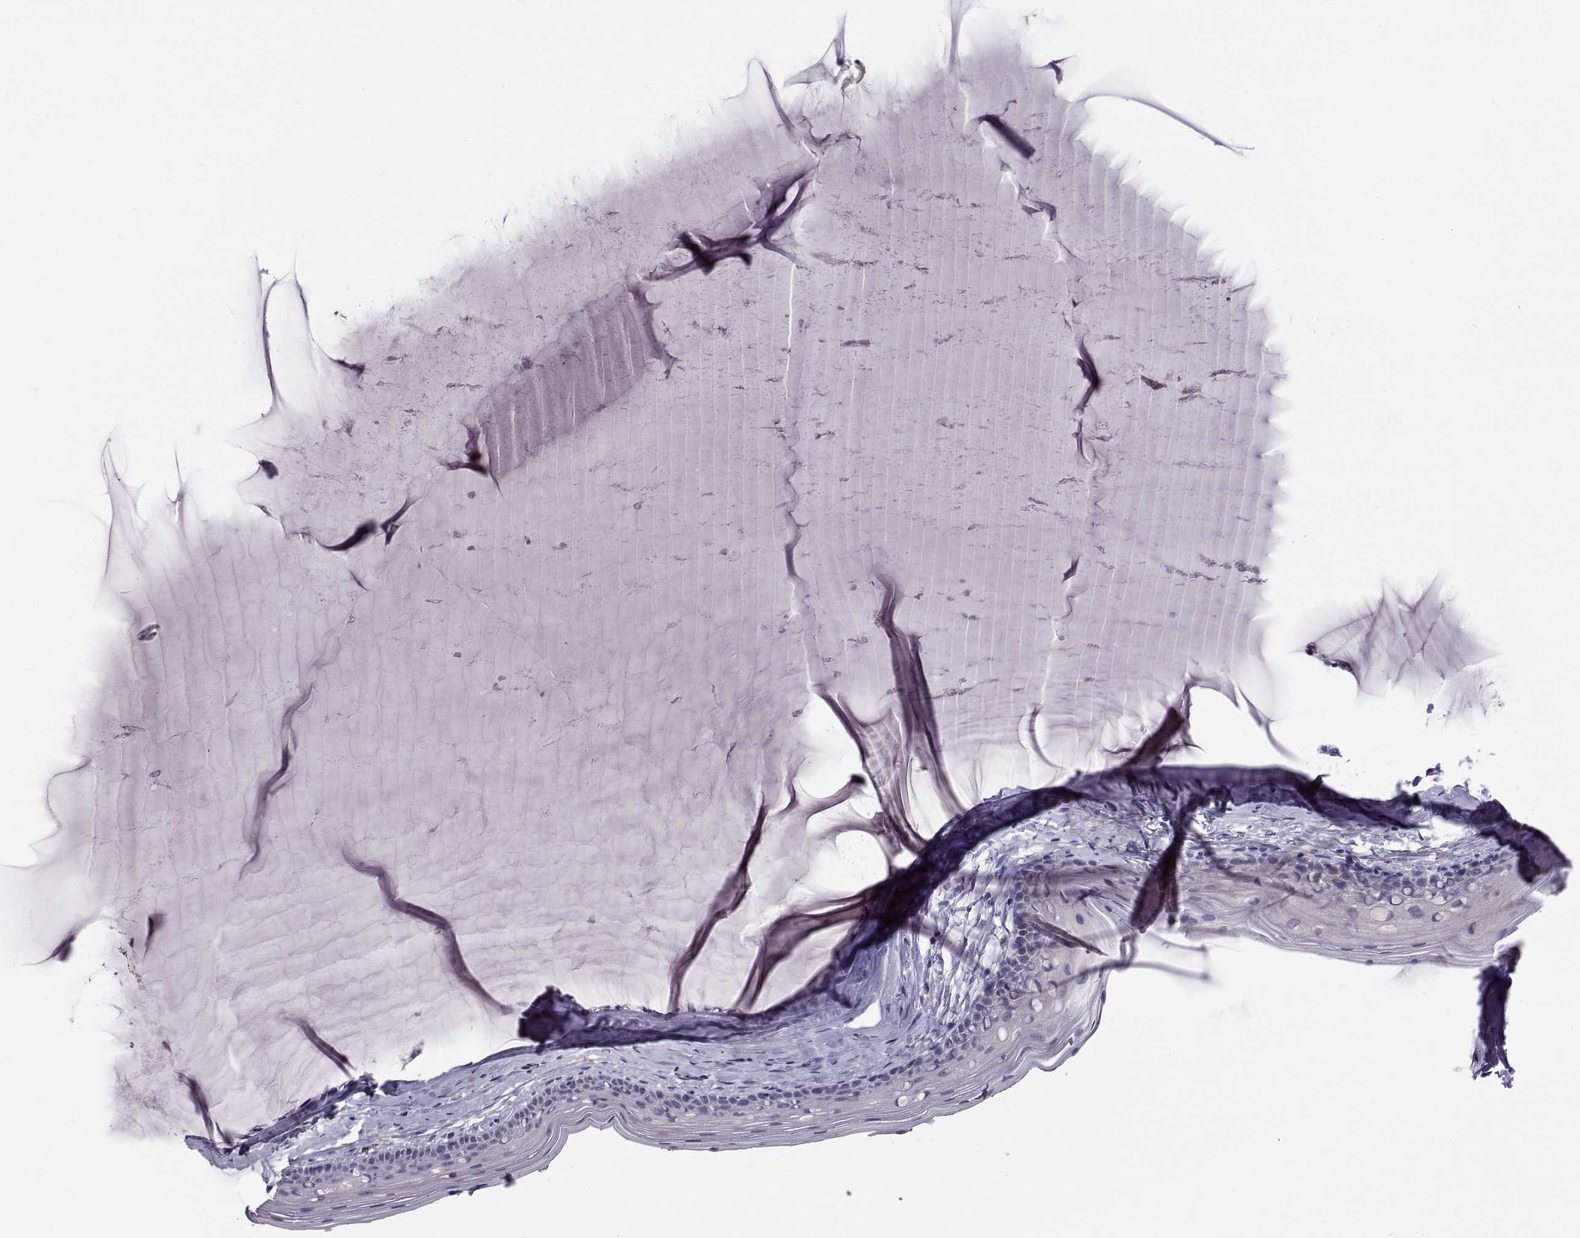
{"staining": {"intensity": "negative", "quantity": "none", "location": "none"}, "tissue": "cervix", "cell_type": "Glandular cells", "image_type": "normal", "snomed": [{"axis": "morphology", "description": "Normal tissue, NOS"}, {"axis": "topography", "description": "Cervix"}], "caption": "Image shows no protein positivity in glandular cells of benign cervix. (DAB immunohistochemistry, high magnification).", "gene": "WFDC8", "patient": {"sex": "female", "age": 40}}